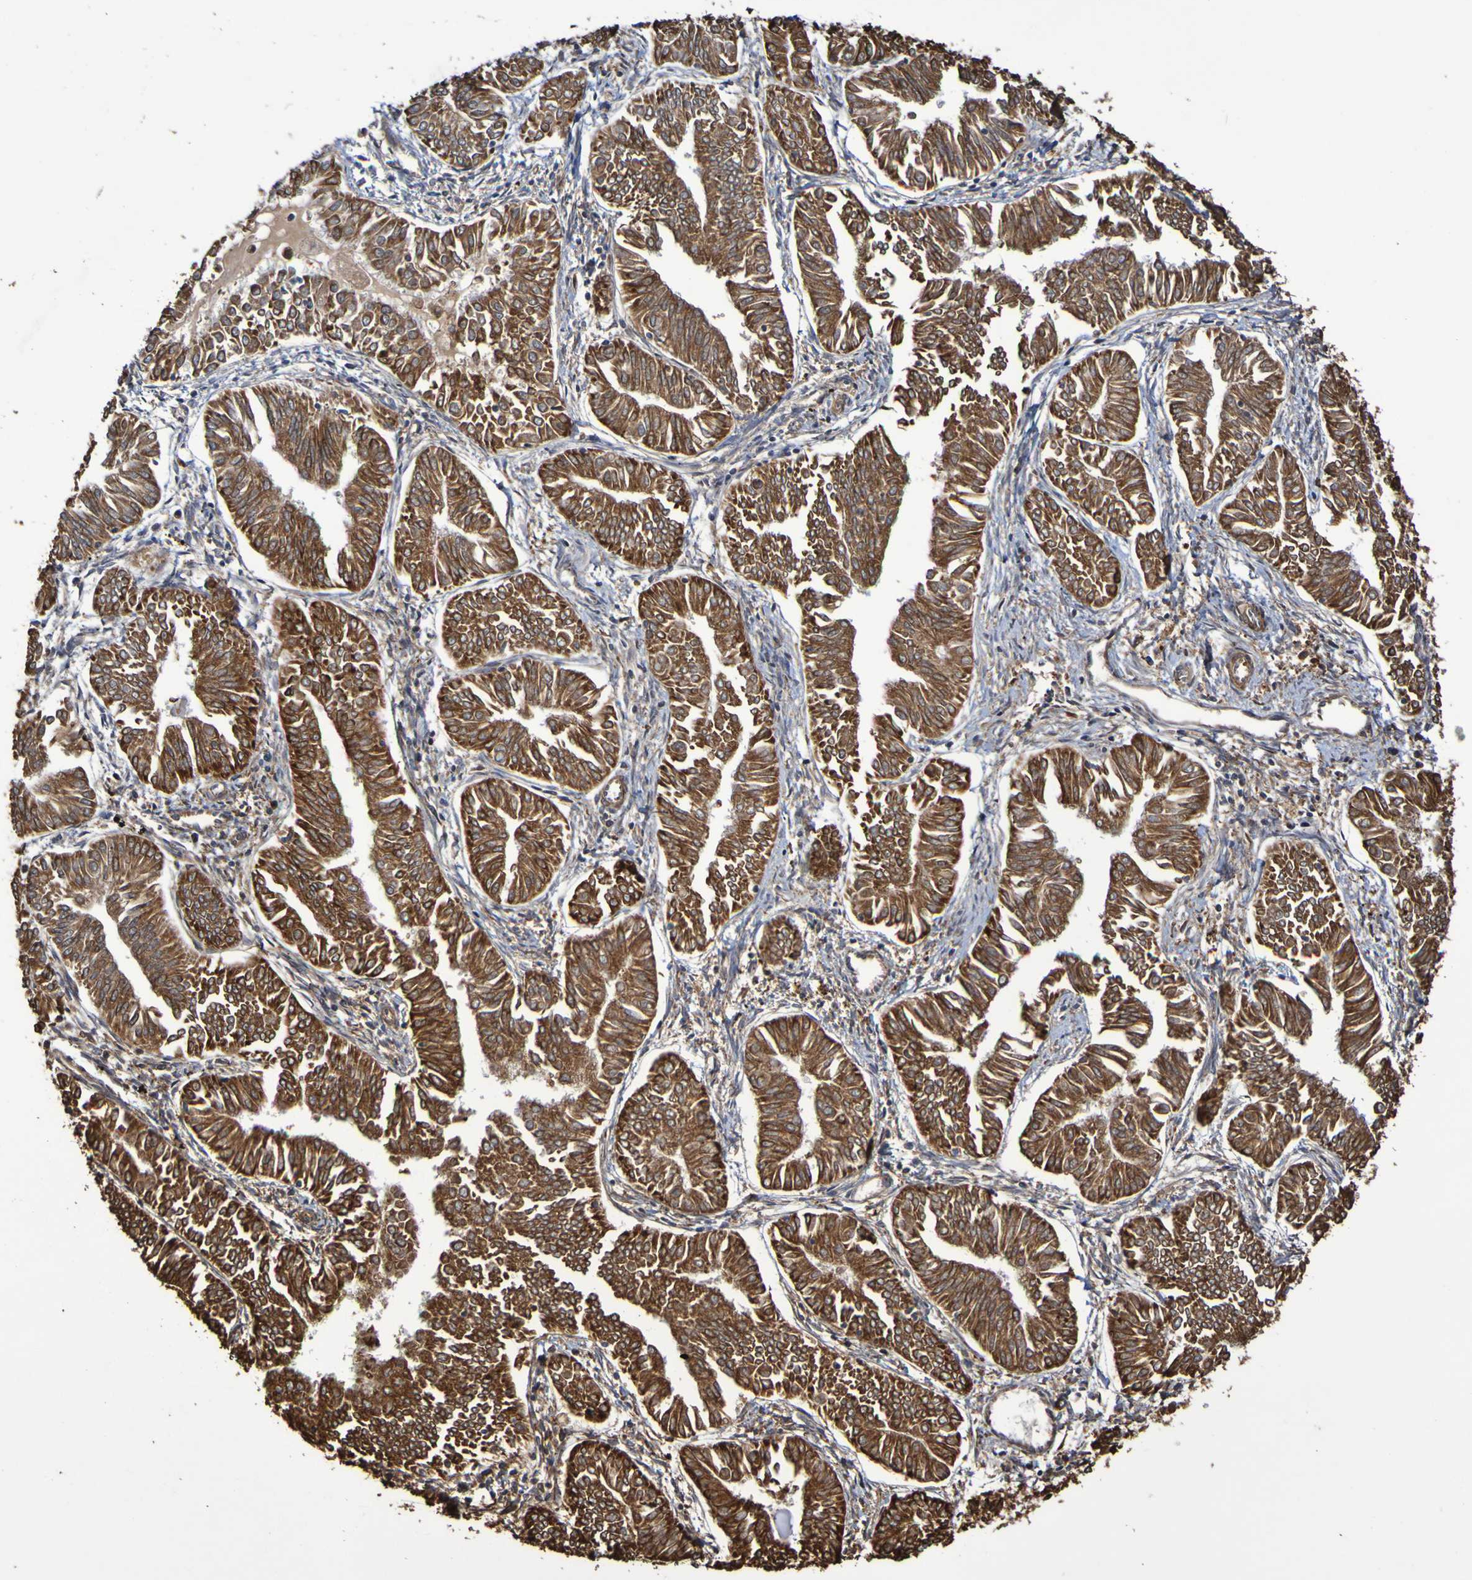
{"staining": {"intensity": "strong", "quantity": ">75%", "location": "cytoplasmic/membranous"}, "tissue": "endometrial cancer", "cell_type": "Tumor cells", "image_type": "cancer", "snomed": [{"axis": "morphology", "description": "Adenocarcinoma, NOS"}, {"axis": "topography", "description": "Endometrium"}], "caption": "Immunohistochemistry (IHC) (DAB) staining of endometrial adenocarcinoma exhibits strong cytoplasmic/membranous protein staining in approximately >75% of tumor cells. (DAB IHC with brightfield microscopy, high magnification).", "gene": "RAB11A", "patient": {"sex": "female", "age": 53}}